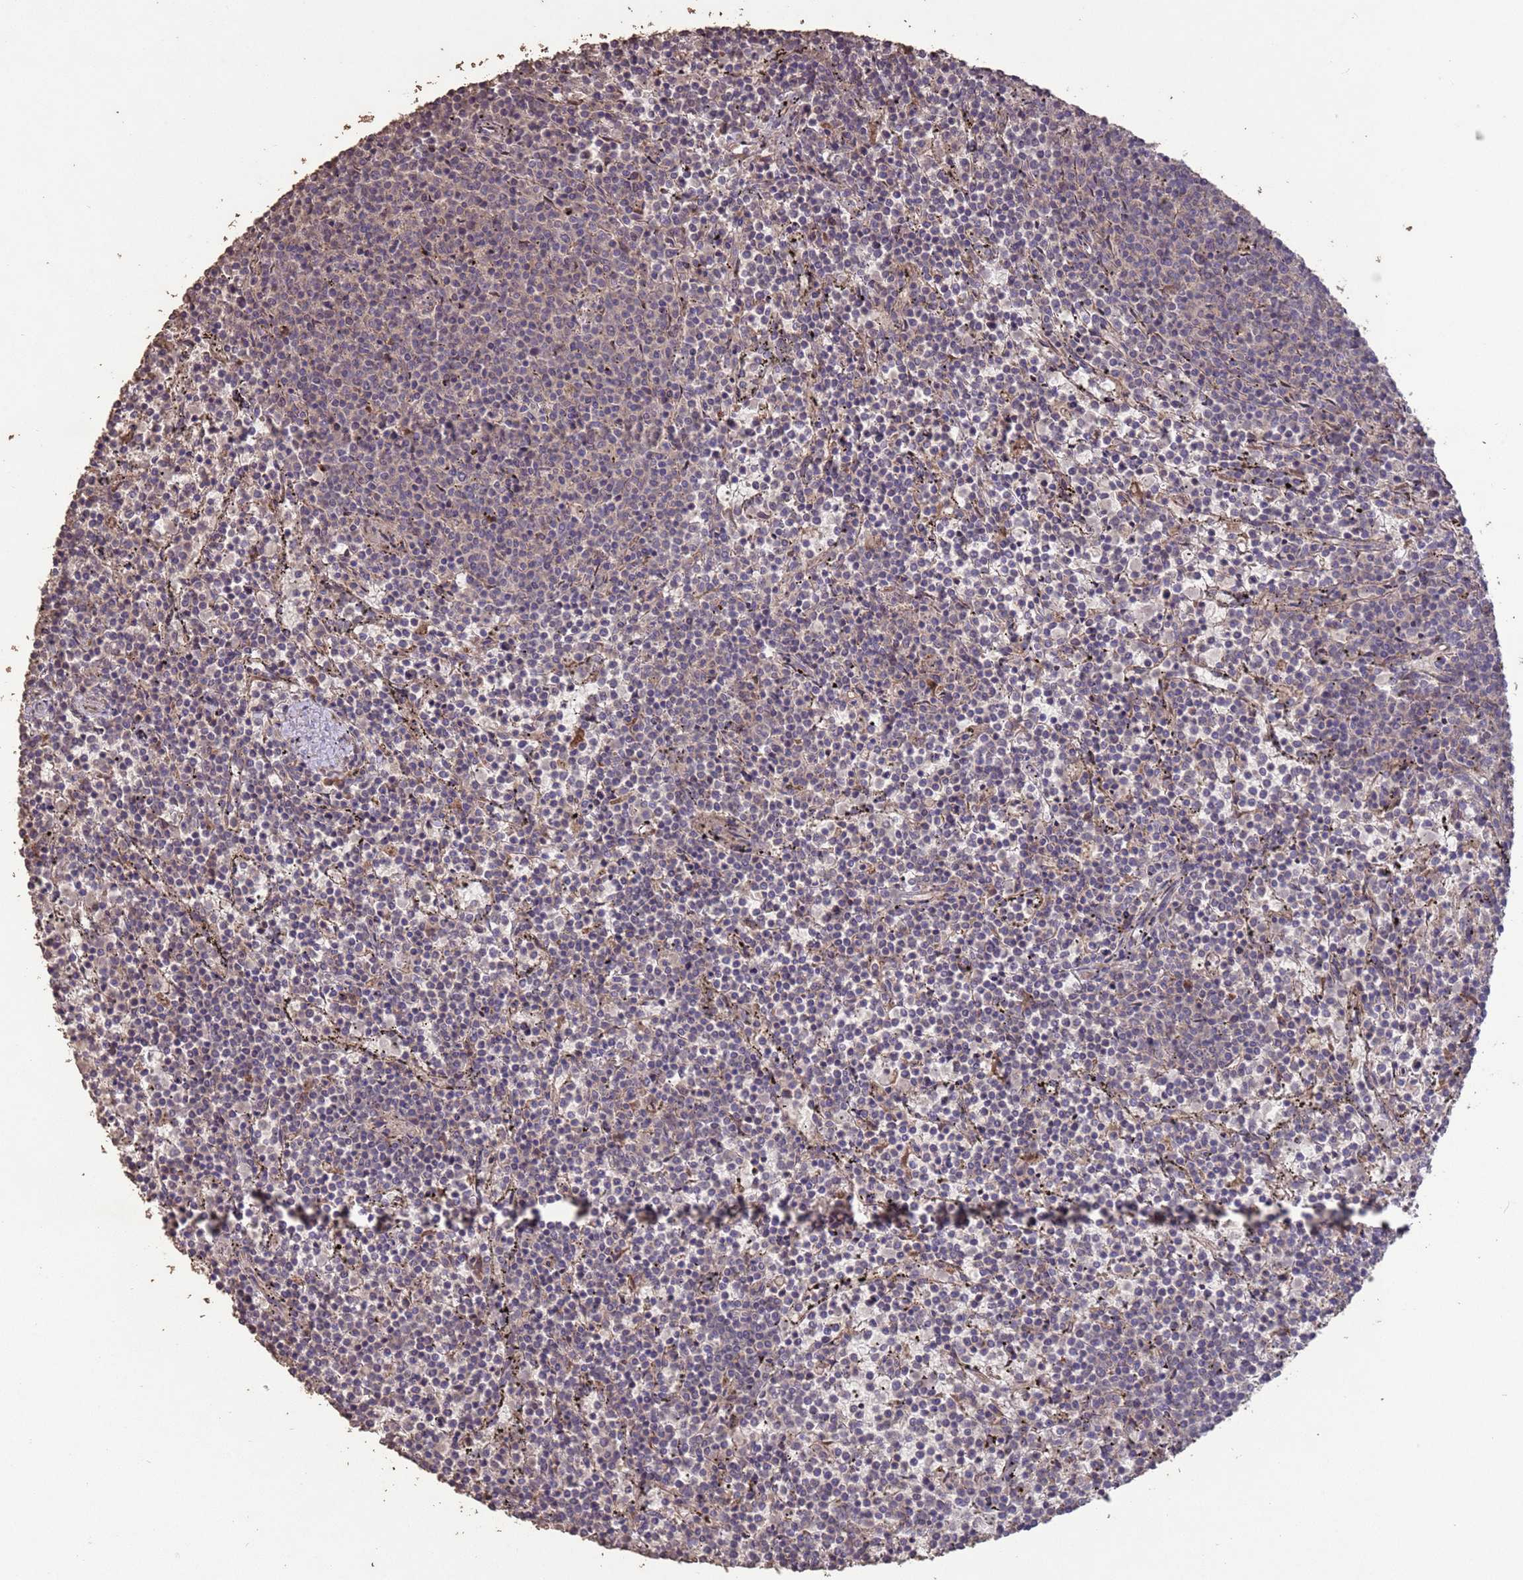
{"staining": {"intensity": "negative", "quantity": "none", "location": "none"}, "tissue": "lymphoma", "cell_type": "Tumor cells", "image_type": "cancer", "snomed": [{"axis": "morphology", "description": "Malignant lymphoma, non-Hodgkin's type, Low grade"}, {"axis": "topography", "description": "Spleen"}], "caption": "High power microscopy image of an immunohistochemistry (IHC) image of lymphoma, revealing no significant staining in tumor cells.", "gene": "SLC9B2", "patient": {"sex": "female", "age": 50}}